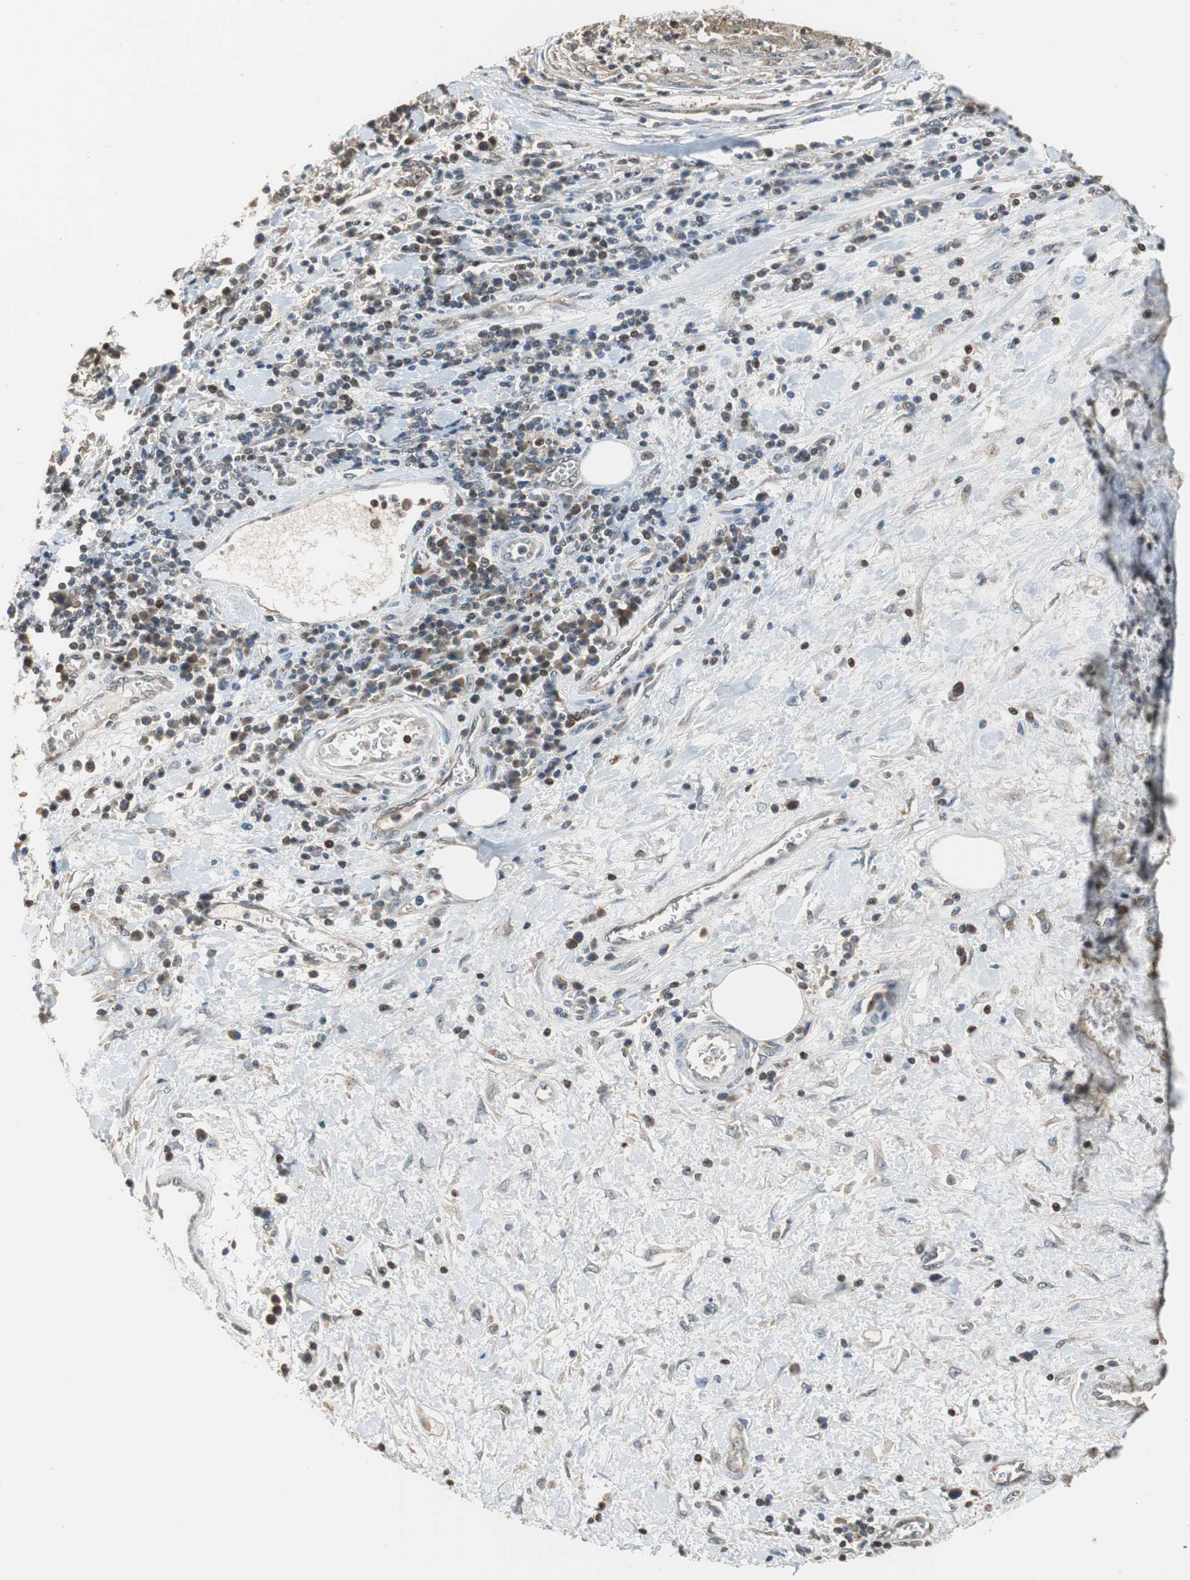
{"staining": {"intensity": "weak", "quantity": "25%-75%", "location": "cytoplasmic/membranous"}, "tissue": "stomach cancer", "cell_type": "Tumor cells", "image_type": "cancer", "snomed": [{"axis": "morphology", "description": "Normal tissue, NOS"}, {"axis": "morphology", "description": "Adenocarcinoma, NOS"}, {"axis": "topography", "description": "Stomach, upper"}, {"axis": "topography", "description": "Stomach"}], "caption": "Stomach cancer (adenocarcinoma) was stained to show a protein in brown. There is low levels of weak cytoplasmic/membranous expression in approximately 25%-75% of tumor cells. Using DAB (3,3'-diaminobenzidine) (brown) and hematoxylin (blue) stains, captured at high magnification using brightfield microscopy.", "gene": "GSDMD", "patient": {"sex": "male", "age": 59}}